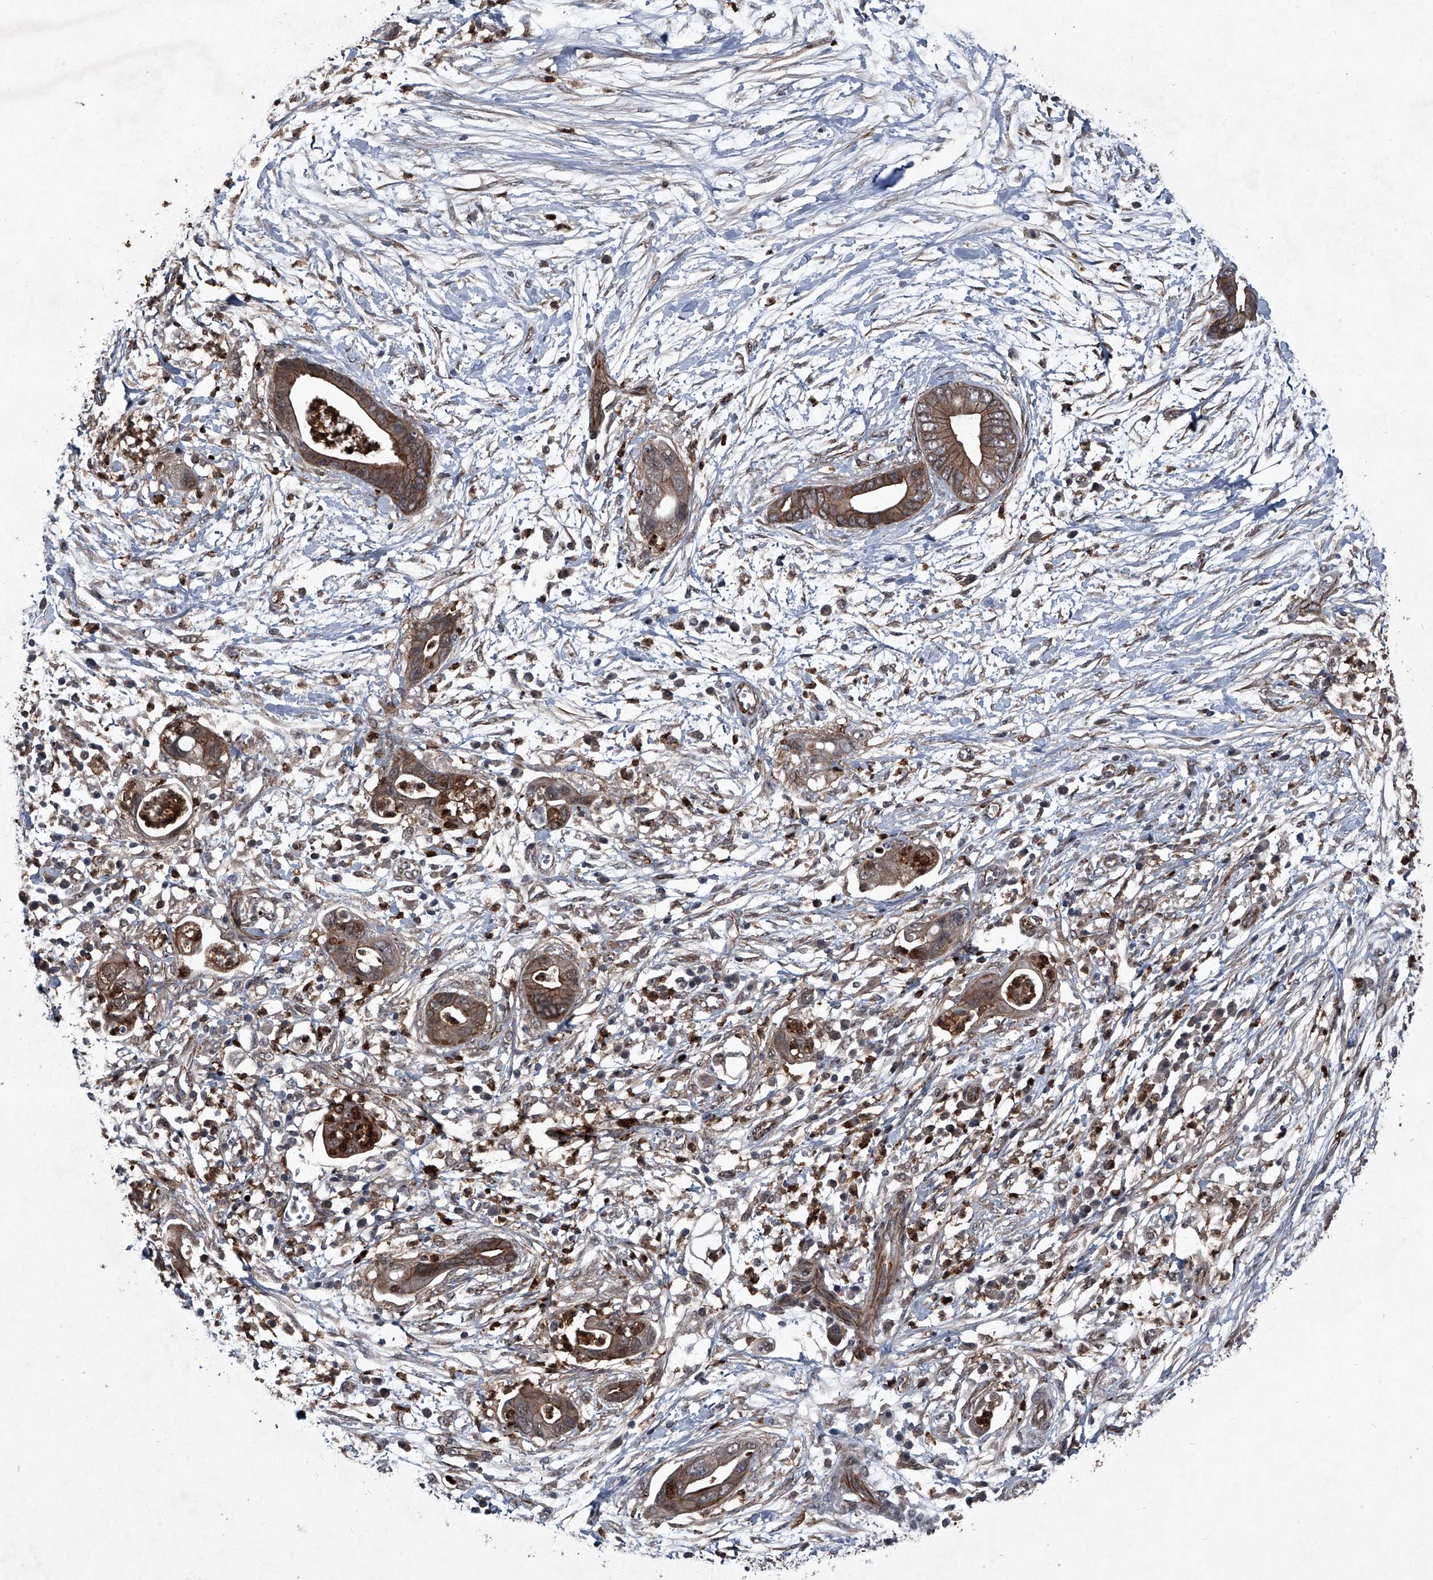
{"staining": {"intensity": "moderate", "quantity": ">75%", "location": "cytoplasmic/membranous"}, "tissue": "pancreatic cancer", "cell_type": "Tumor cells", "image_type": "cancer", "snomed": [{"axis": "morphology", "description": "Adenocarcinoma, NOS"}, {"axis": "topography", "description": "Pancreas"}], "caption": "Immunohistochemical staining of human pancreatic cancer (adenocarcinoma) demonstrates medium levels of moderate cytoplasmic/membranous protein expression in about >75% of tumor cells.", "gene": "MAPKAP1", "patient": {"sex": "male", "age": 75}}